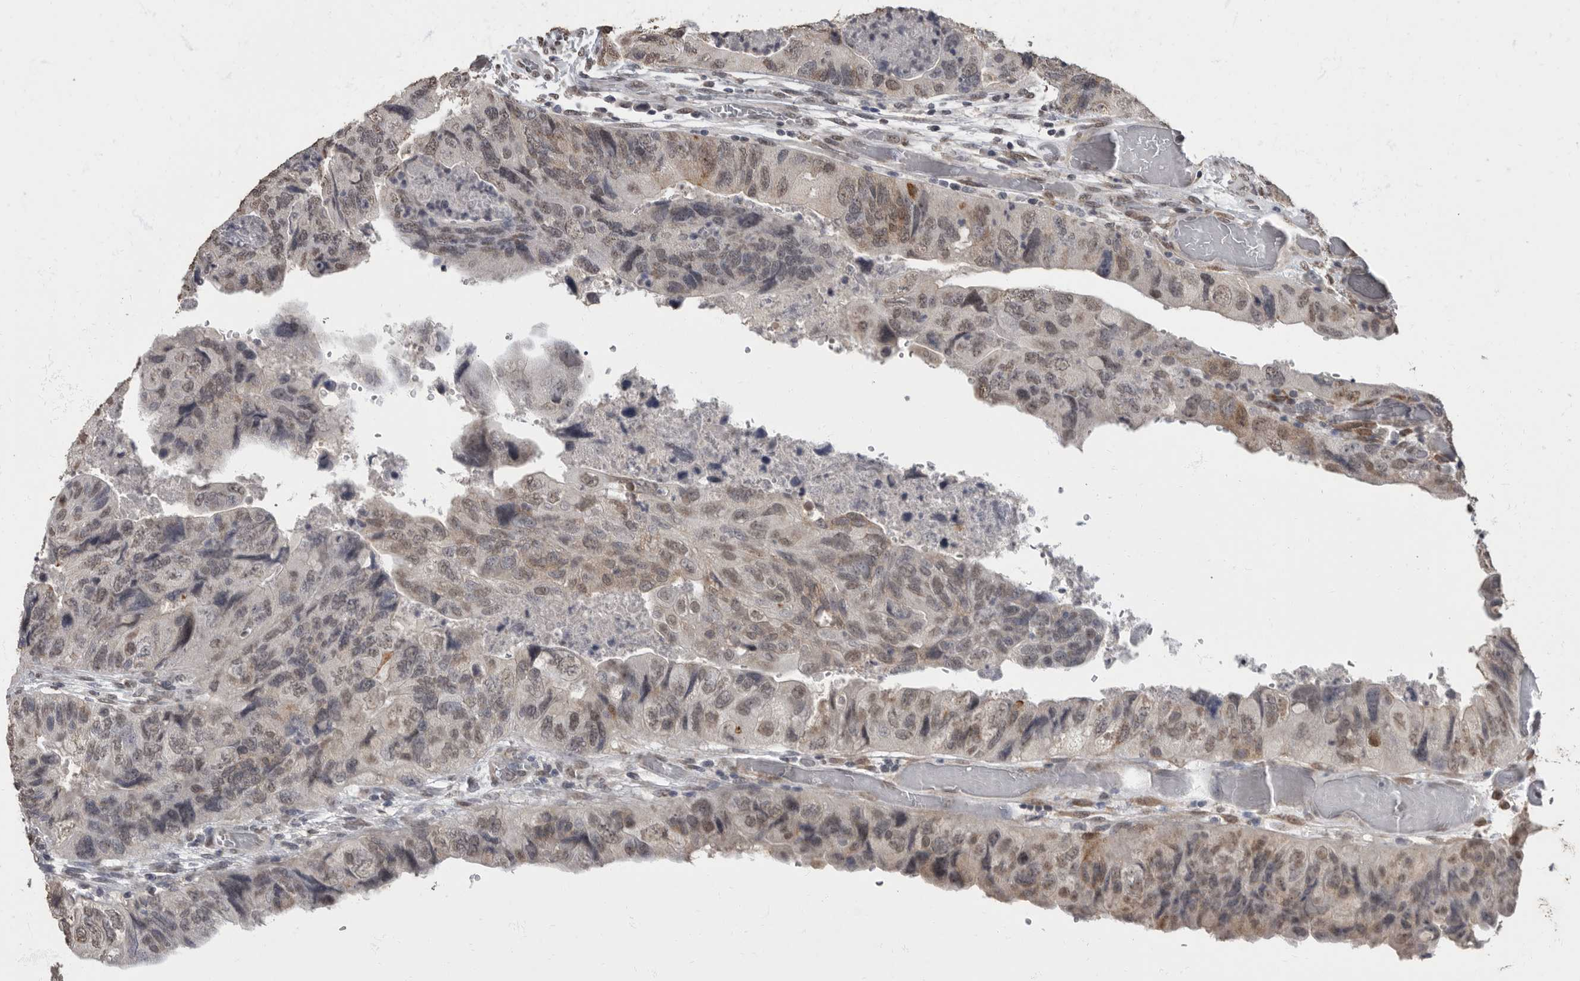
{"staining": {"intensity": "weak", "quantity": "25%-75%", "location": "nuclear"}, "tissue": "colorectal cancer", "cell_type": "Tumor cells", "image_type": "cancer", "snomed": [{"axis": "morphology", "description": "Adenocarcinoma, NOS"}, {"axis": "topography", "description": "Rectum"}], "caption": "Protein expression analysis of colorectal cancer (adenocarcinoma) exhibits weak nuclear staining in about 25%-75% of tumor cells.", "gene": "NBL1", "patient": {"sex": "male", "age": 63}}